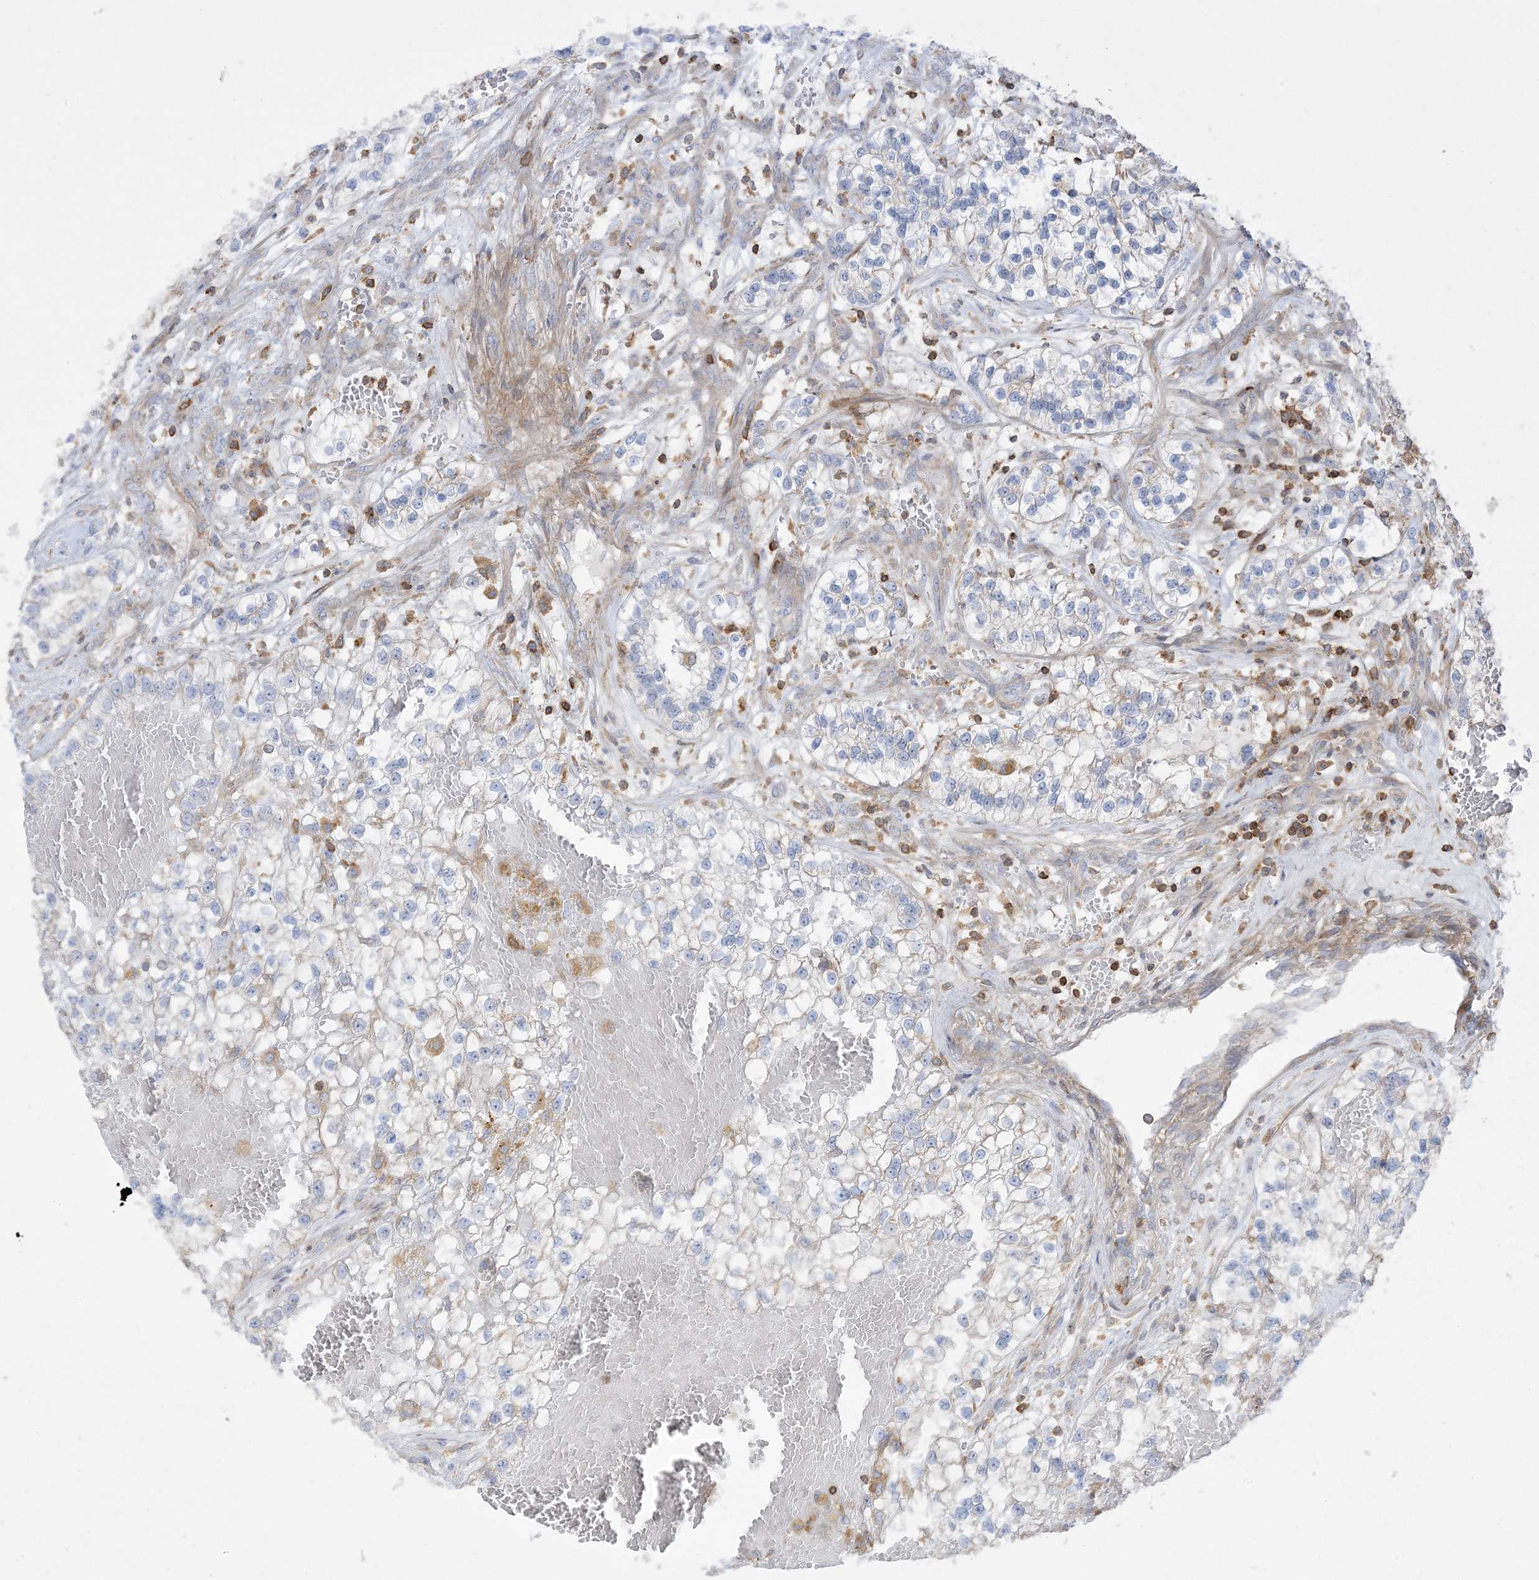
{"staining": {"intensity": "negative", "quantity": "none", "location": "none"}, "tissue": "renal cancer", "cell_type": "Tumor cells", "image_type": "cancer", "snomed": [{"axis": "morphology", "description": "Adenocarcinoma, NOS"}, {"axis": "topography", "description": "Kidney"}], "caption": "Immunohistochemical staining of human renal cancer demonstrates no significant staining in tumor cells. (DAB (3,3'-diaminobenzidine) immunohistochemistry visualized using brightfield microscopy, high magnification).", "gene": "ARHGAP30", "patient": {"sex": "female", "age": 57}}